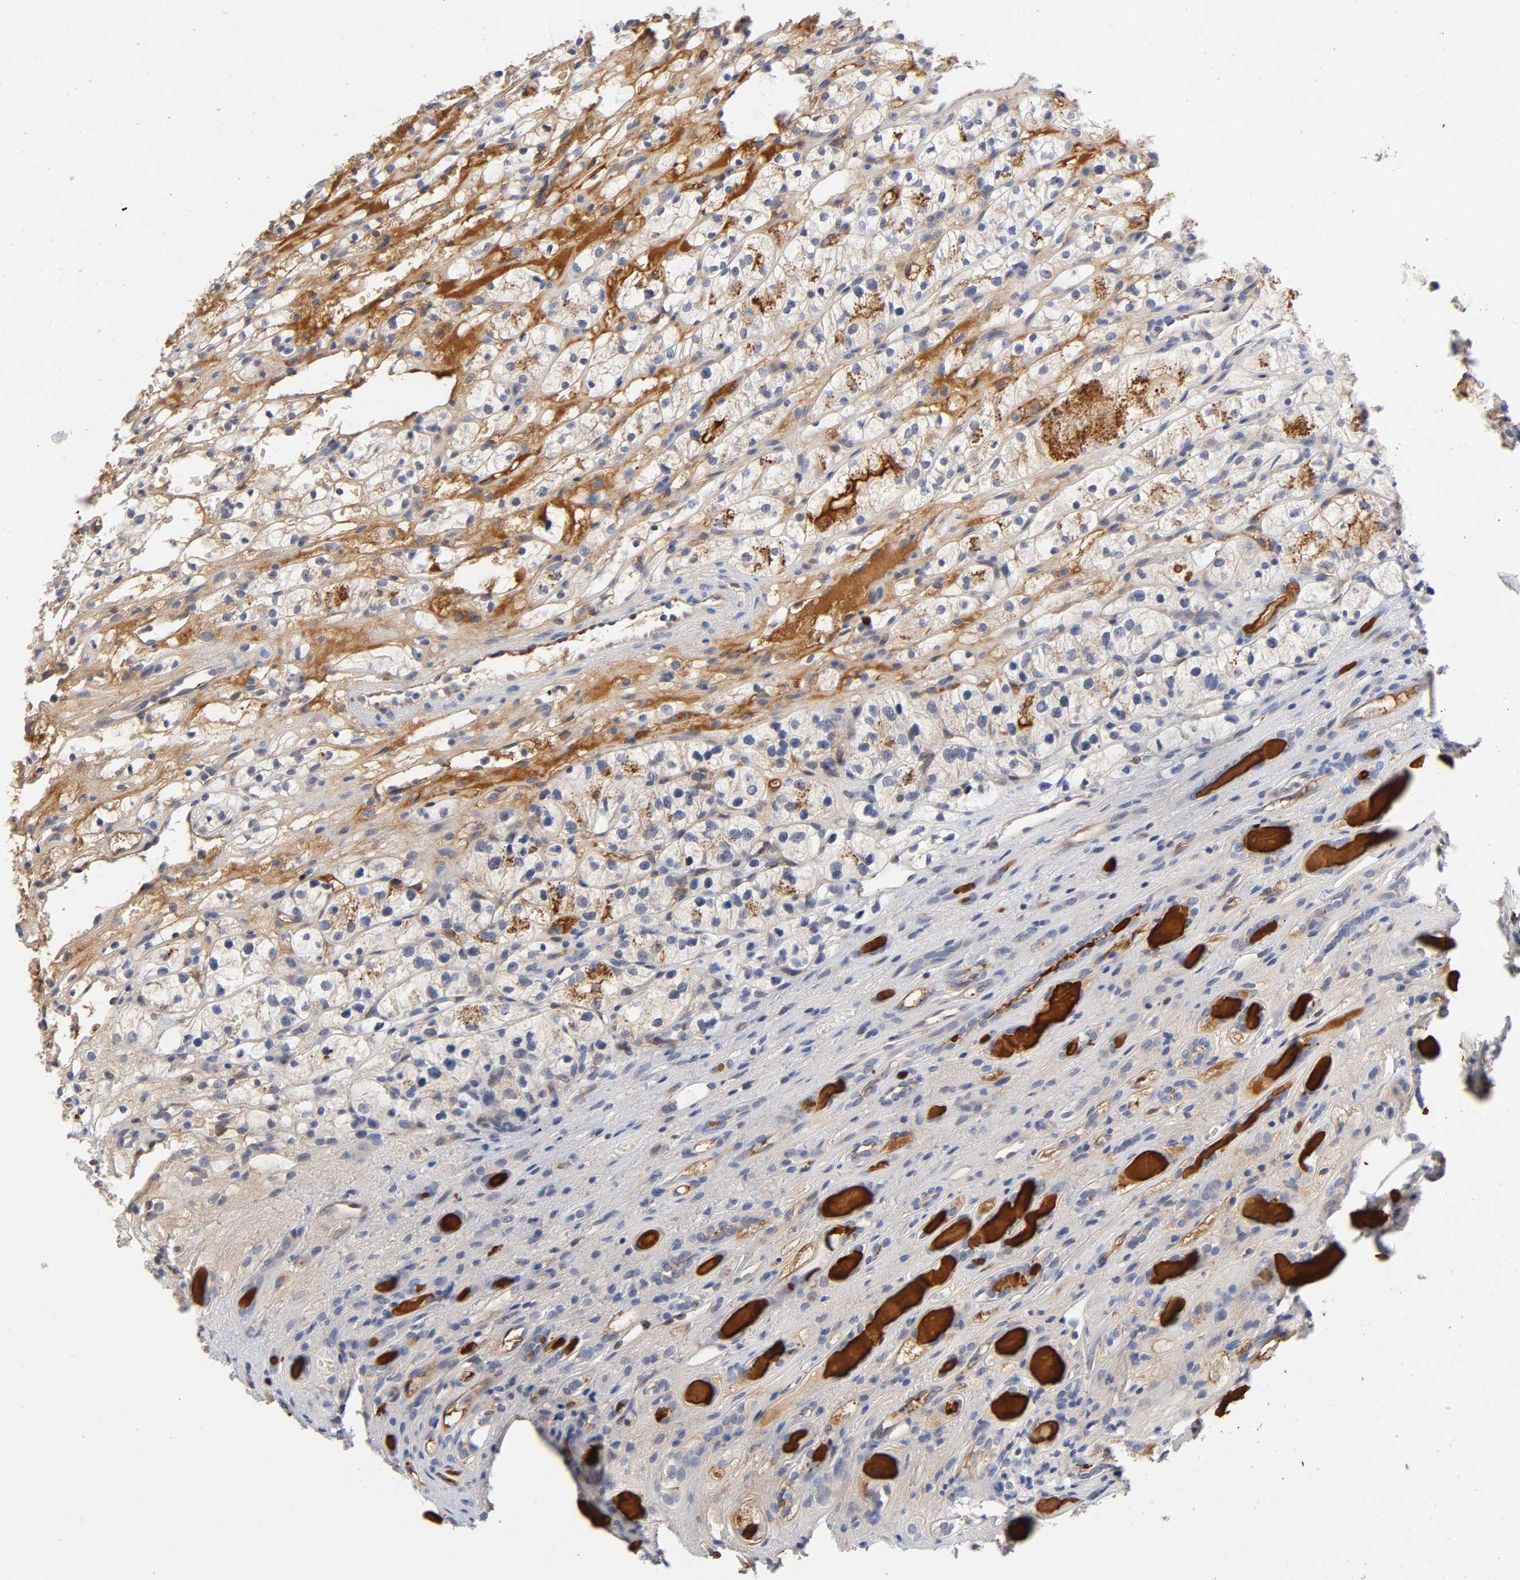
{"staining": {"intensity": "moderate", "quantity": "25%-75%", "location": "cytoplasmic/membranous"}, "tissue": "renal cancer", "cell_type": "Tumor cells", "image_type": "cancer", "snomed": [{"axis": "morphology", "description": "Adenocarcinoma, NOS"}, {"axis": "topography", "description": "Kidney"}], "caption": "Adenocarcinoma (renal) stained with a brown dye reveals moderate cytoplasmic/membranous positive positivity in approximately 25%-75% of tumor cells.", "gene": "NOVA1", "patient": {"sex": "female", "age": 60}}